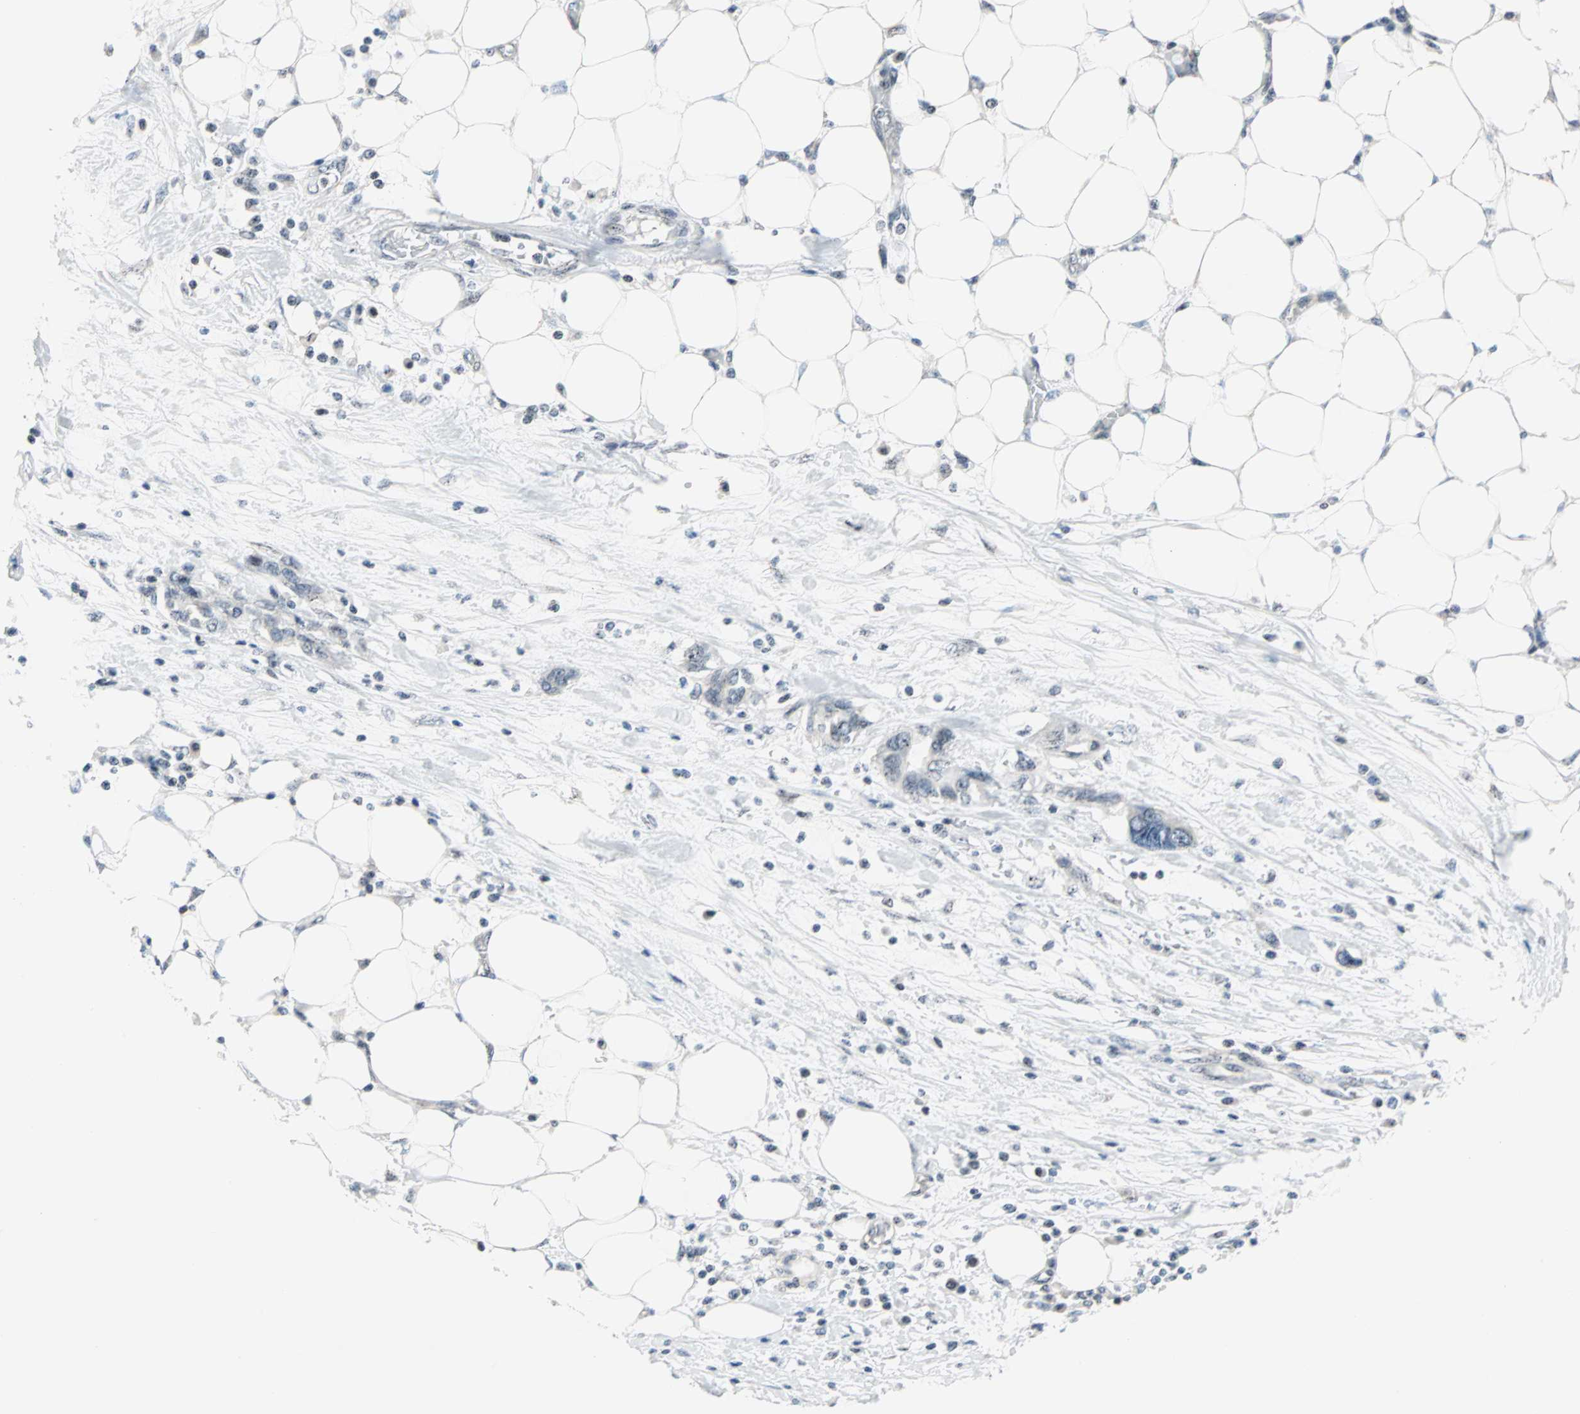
{"staining": {"intensity": "weak", "quantity": ">75%", "location": "nuclear"}, "tissue": "pancreatic cancer", "cell_type": "Tumor cells", "image_type": "cancer", "snomed": [{"axis": "morphology", "description": "Adenocarcinoma, NOS"}, {"axis": "topography", "description": "Pancreas"}], "caption": "High-power microscopy captured an immunohistochemistry (IHC) micrograph of pancreatic cancer, revealing weak nuclear staining in approximately >75% of tumor cells.", "gene": "CENPA", "patient": {"sex": "female", "age": 57}}